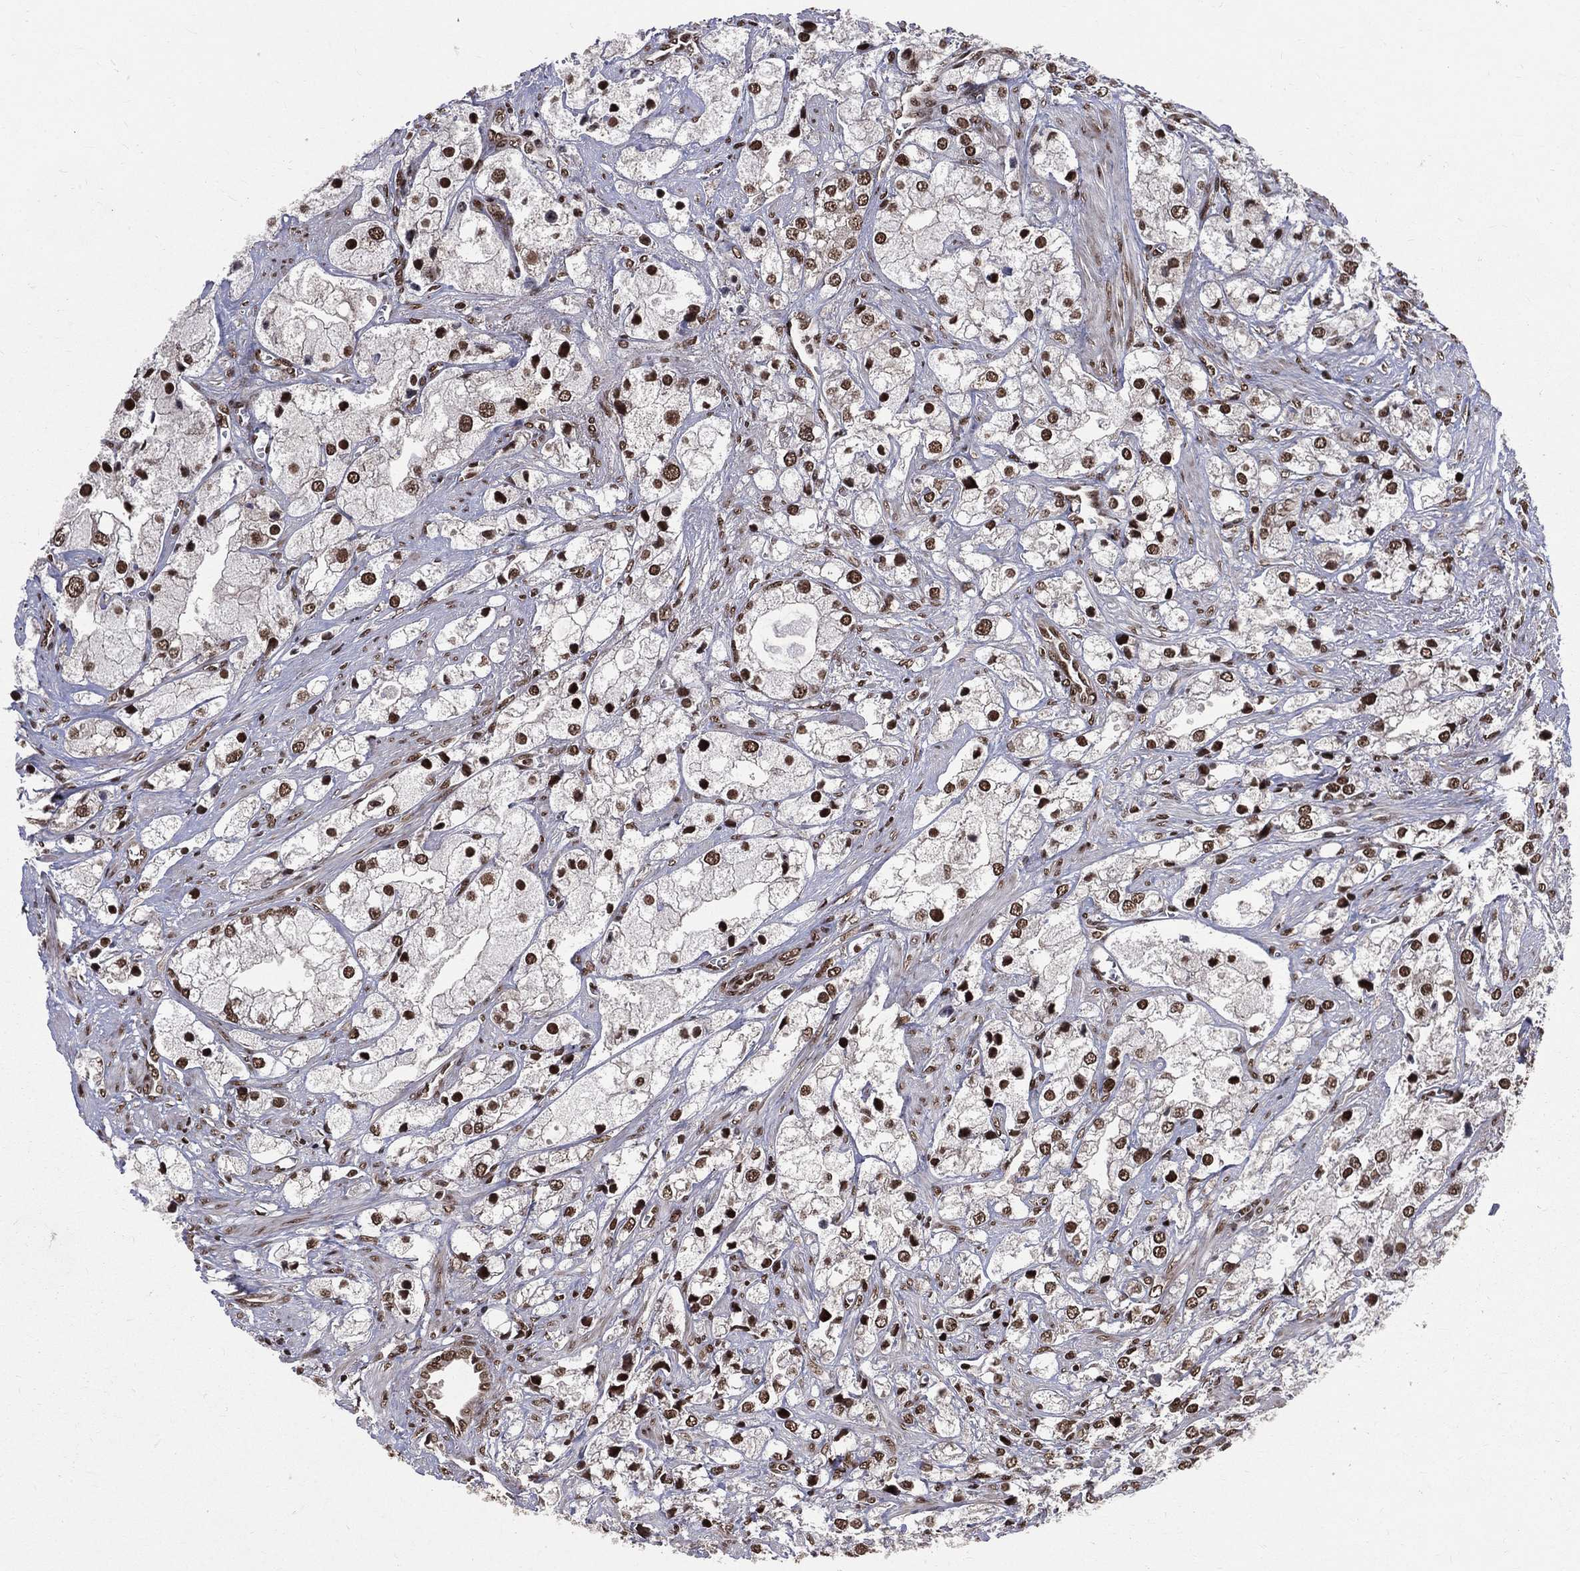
{"staining": {"intensity": "strong", "quantity": ">75%", "location": "nuclear"}, "tissue": "prostate cancer", "cell_type": "Tumor cells", "image_type": "cancer", "snomed": [{"axis": "morphology", "description": "Adenocarcinoma, NOS"}, {"axis": "topography", "description": "Prostate and seminal vesicle, NOS"}, {"axis": "topography", "description": "Prostate"}], "caption": "Immunohistochemical staining of adenocarcinoma (prostate) displays high levels of strong nuclear positivity in approximately >75% of tumor cells. (Stains: DAB (3,3'-diaminobenzidine) in brown, nuclei in blue, Microscopy: brightfield microscopy at high magnification).", "gene": "SMC3", "patient": {"sex": "male", "age": 79}}